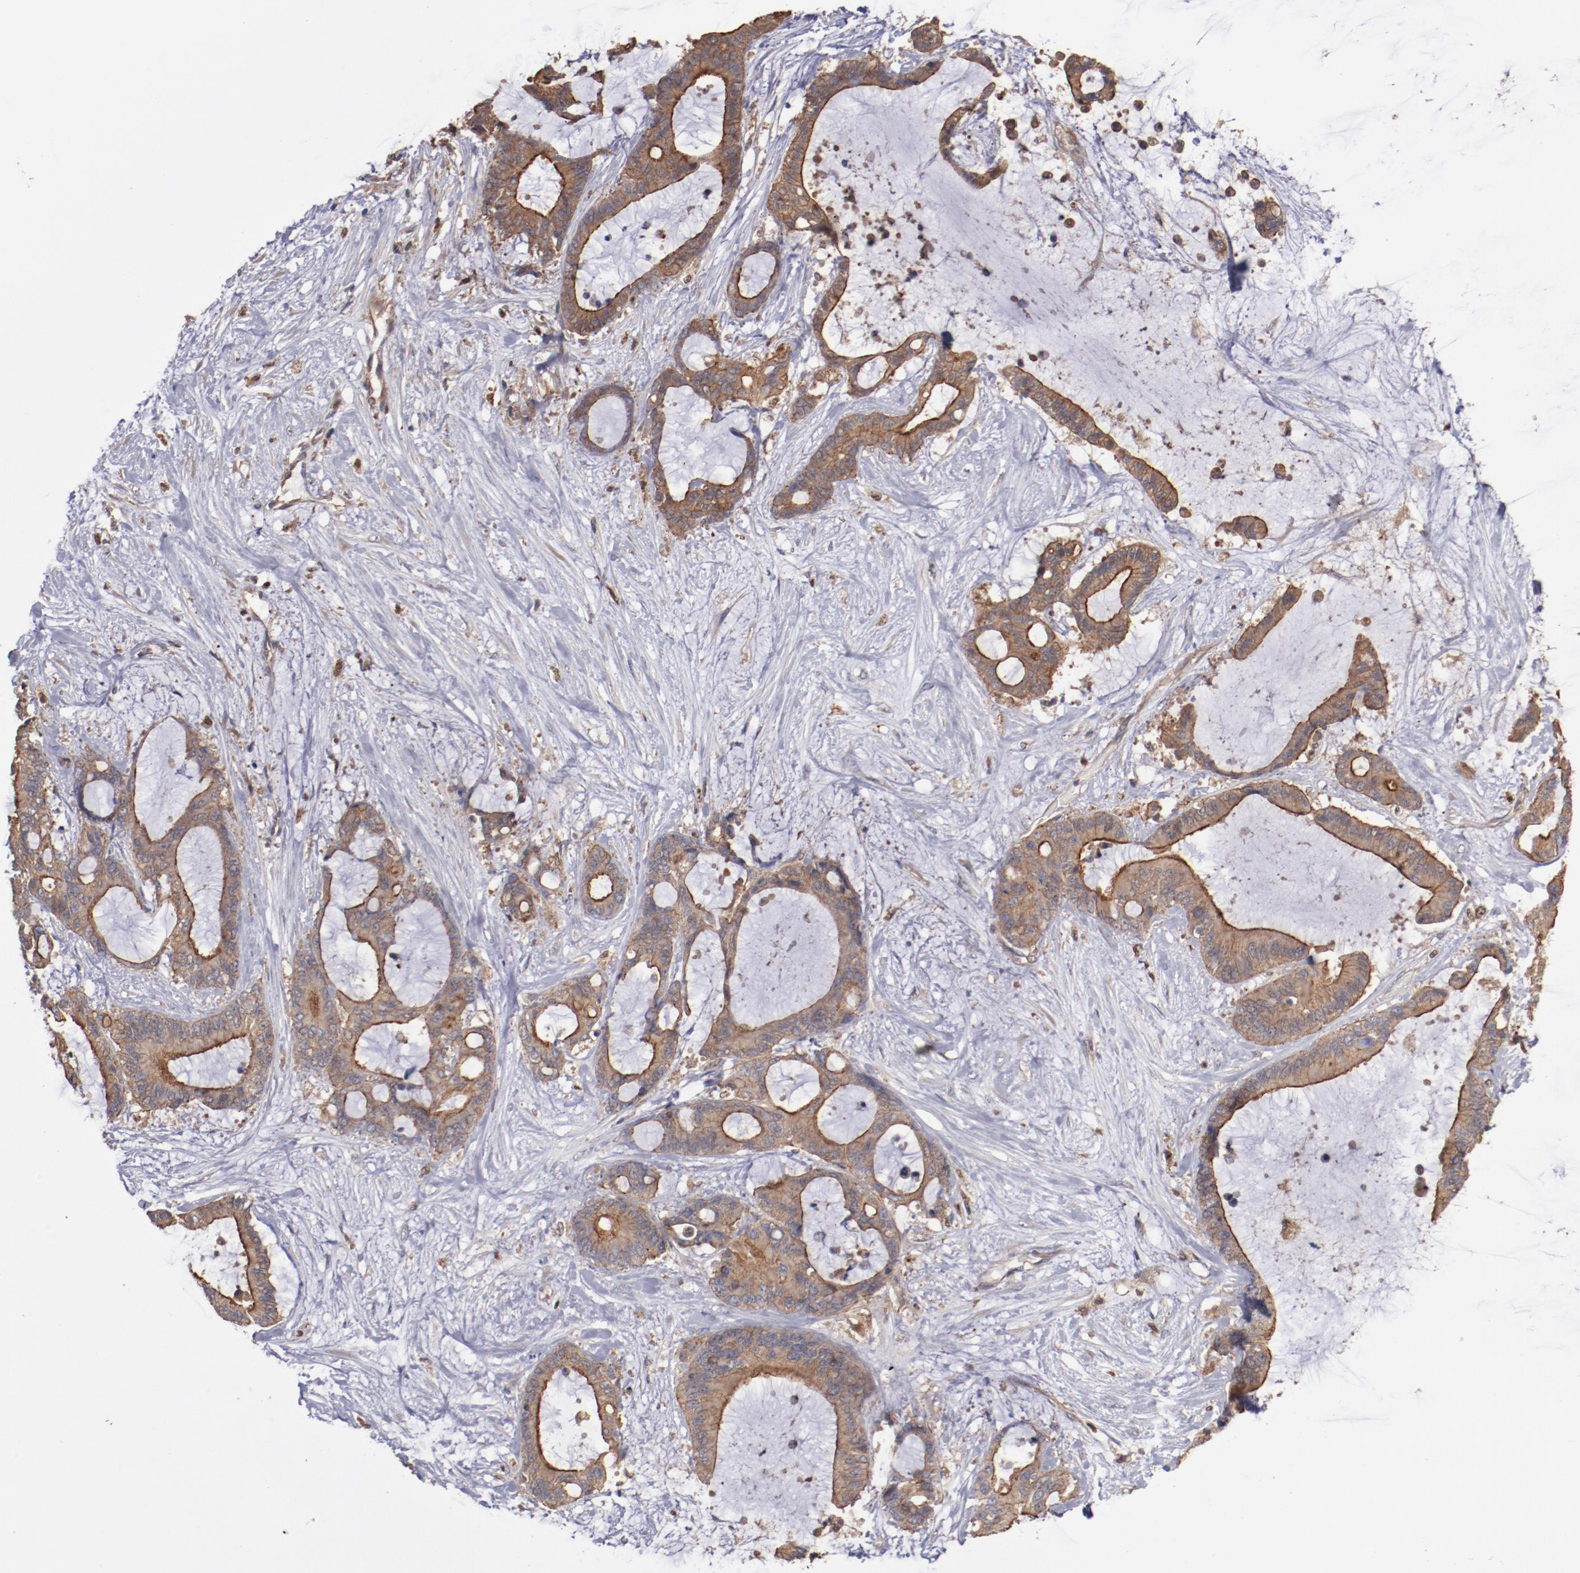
{"staining": {"intensity": "moderate", "quantity": "25%-75%", "location": "cytoplasmic/membranous"}, "tissue": "liver cancer", "cell_type": "Tumor cells", "image_type": "cancer", "snomed": [{"axis": "morphology", "description": "Cholangiocarcinoma"}, {"axis": "topography", "description": "Liver"}], "caption": "The photomicrograph shows immunohistochemical staining of cholangiocarcinoma (liver). There is moderate cytoplasmic/membranous positivity is seen in approximately 25%-75% of tumor cells.", "gene": "DNAAF2", "patient": {"sex": "female", "age": 73}}